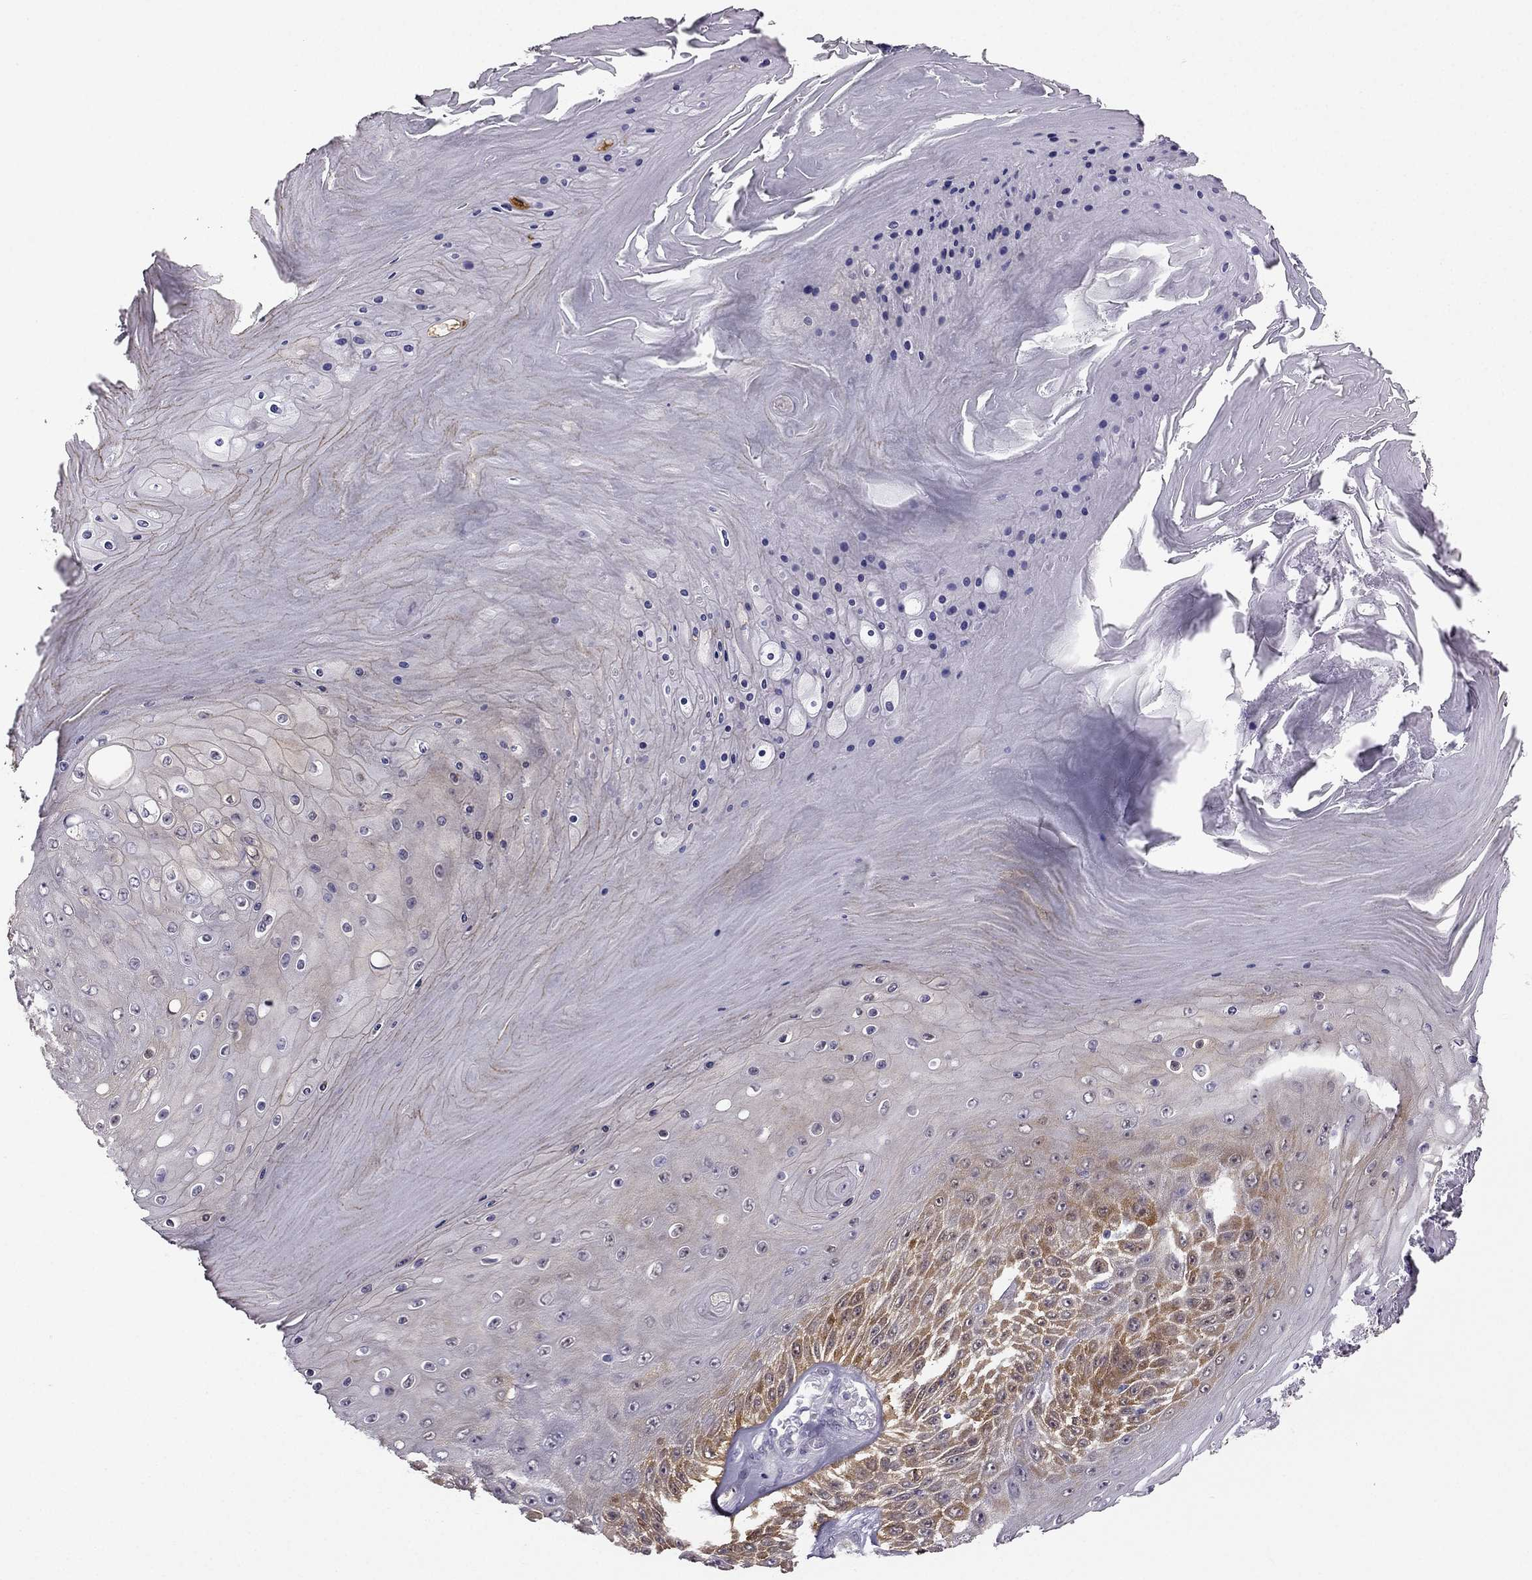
{"staining": {"intensity": "moderate", "quantity": "<25%", "location": "cytoplasmic/membranous"}, "tissue": "skin cancer", "cell_type": "Tumor cells", "image_type": "cancer", "snomed": [{"axis": "morphology", "description": "Squamous cell carcinoma, NOS"}, {"axis": "topography", "description": "Skin"}], "caption": "Immunohistochemistry (IHC) histopathology image of human skin cancer (squamous cell carcinoma) stained for a protein (brown), which reveals low levels of moderate cytoplasmic/membranous positivity in about <25% of tumor cells.", "gene": "NQO1", "patient": {"sex": "male", "age": 62}}